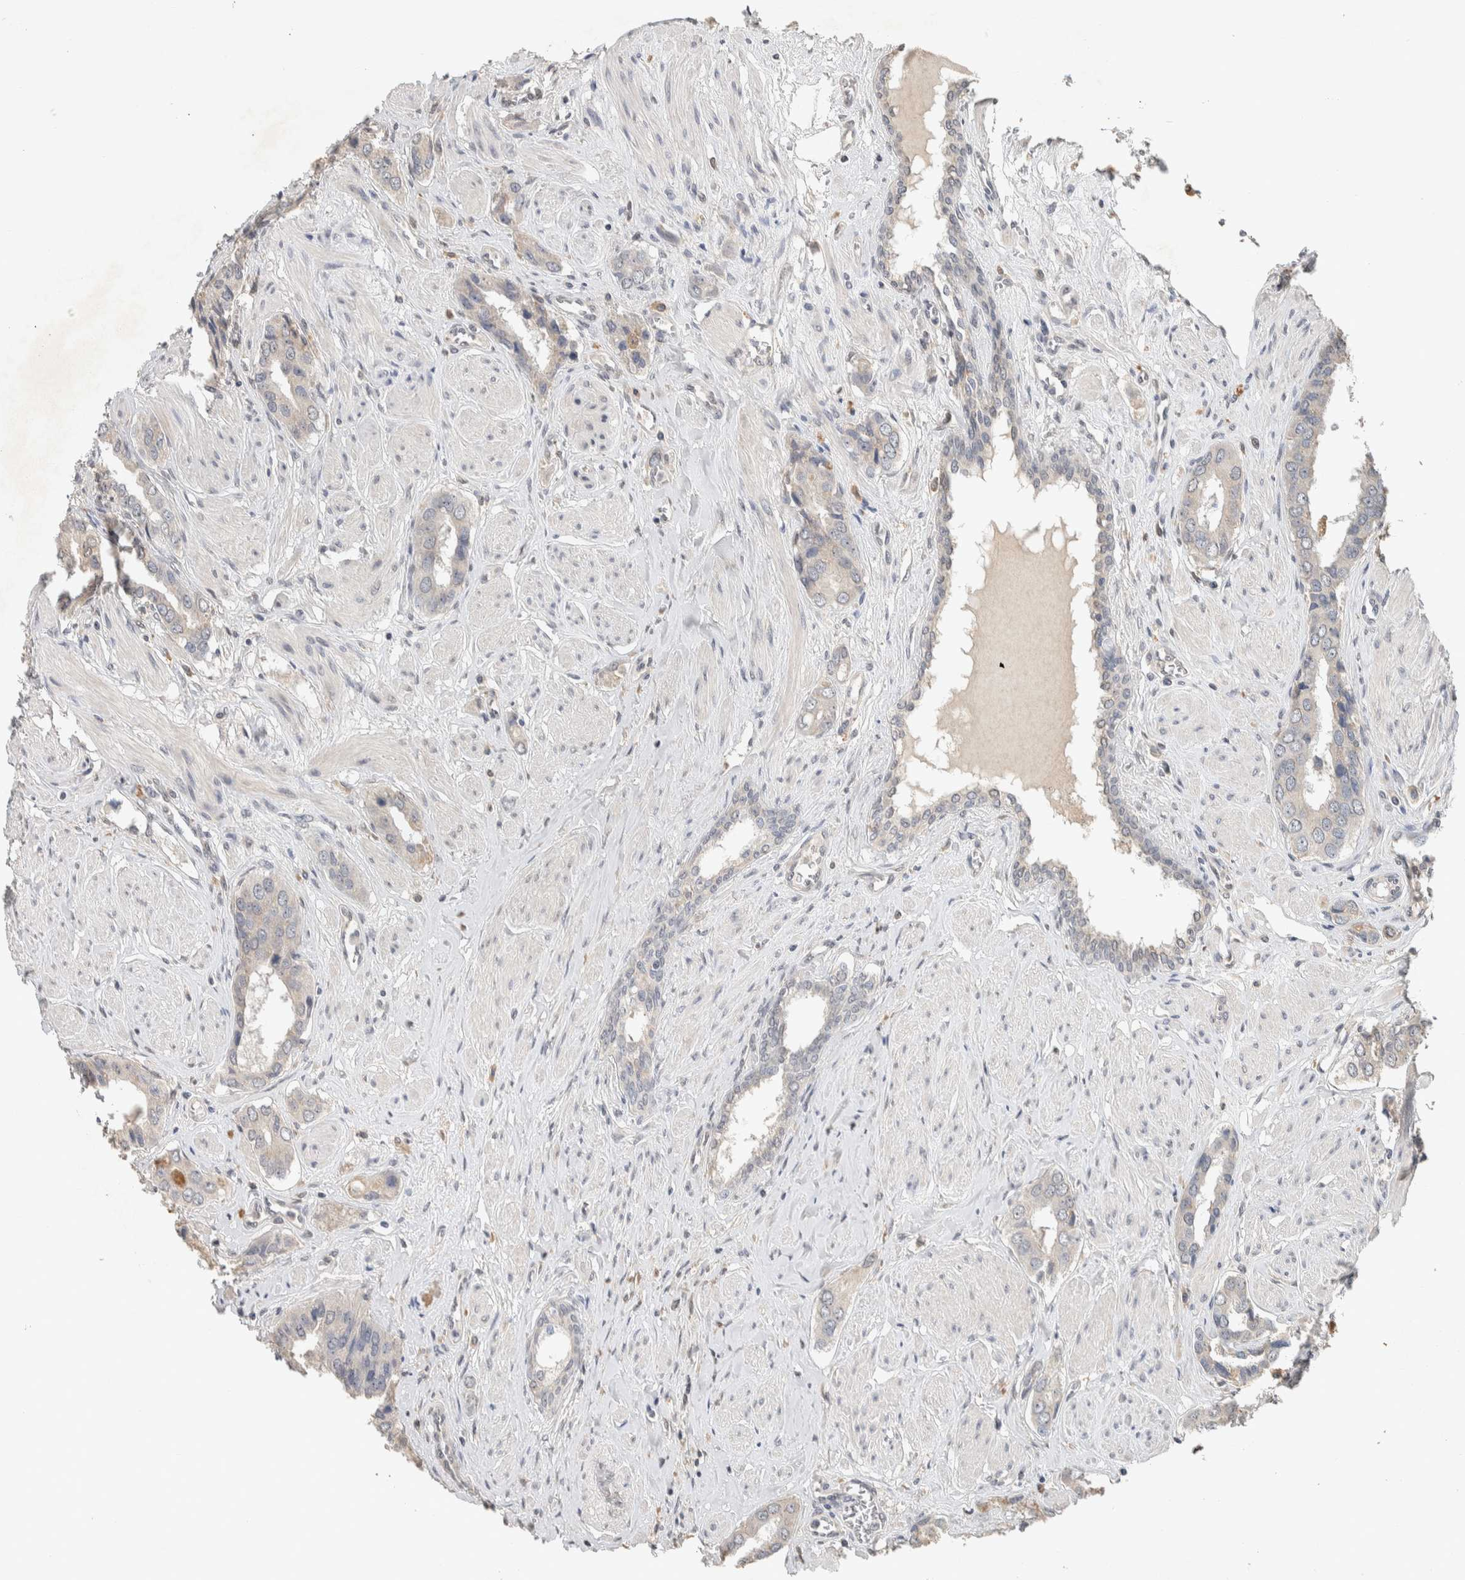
{"staining": {"intensity": "negative", "quantity": "none", "location": "none"}, "tissue": "prostate cancer", "cell_type": "Tumor cells", "image_type": "cancer", "snomed": [{"axis": "morphology", "description": "Adenocarcinoma, High grade"}, {"axis": "topography", "description": "Prostate"}], "caption": "Protein analysis of prostate cancer exhibits no significant expression in tumor cells.", "gene": "CYSRT1", "patient": {"sex": "male", "age": 52}}